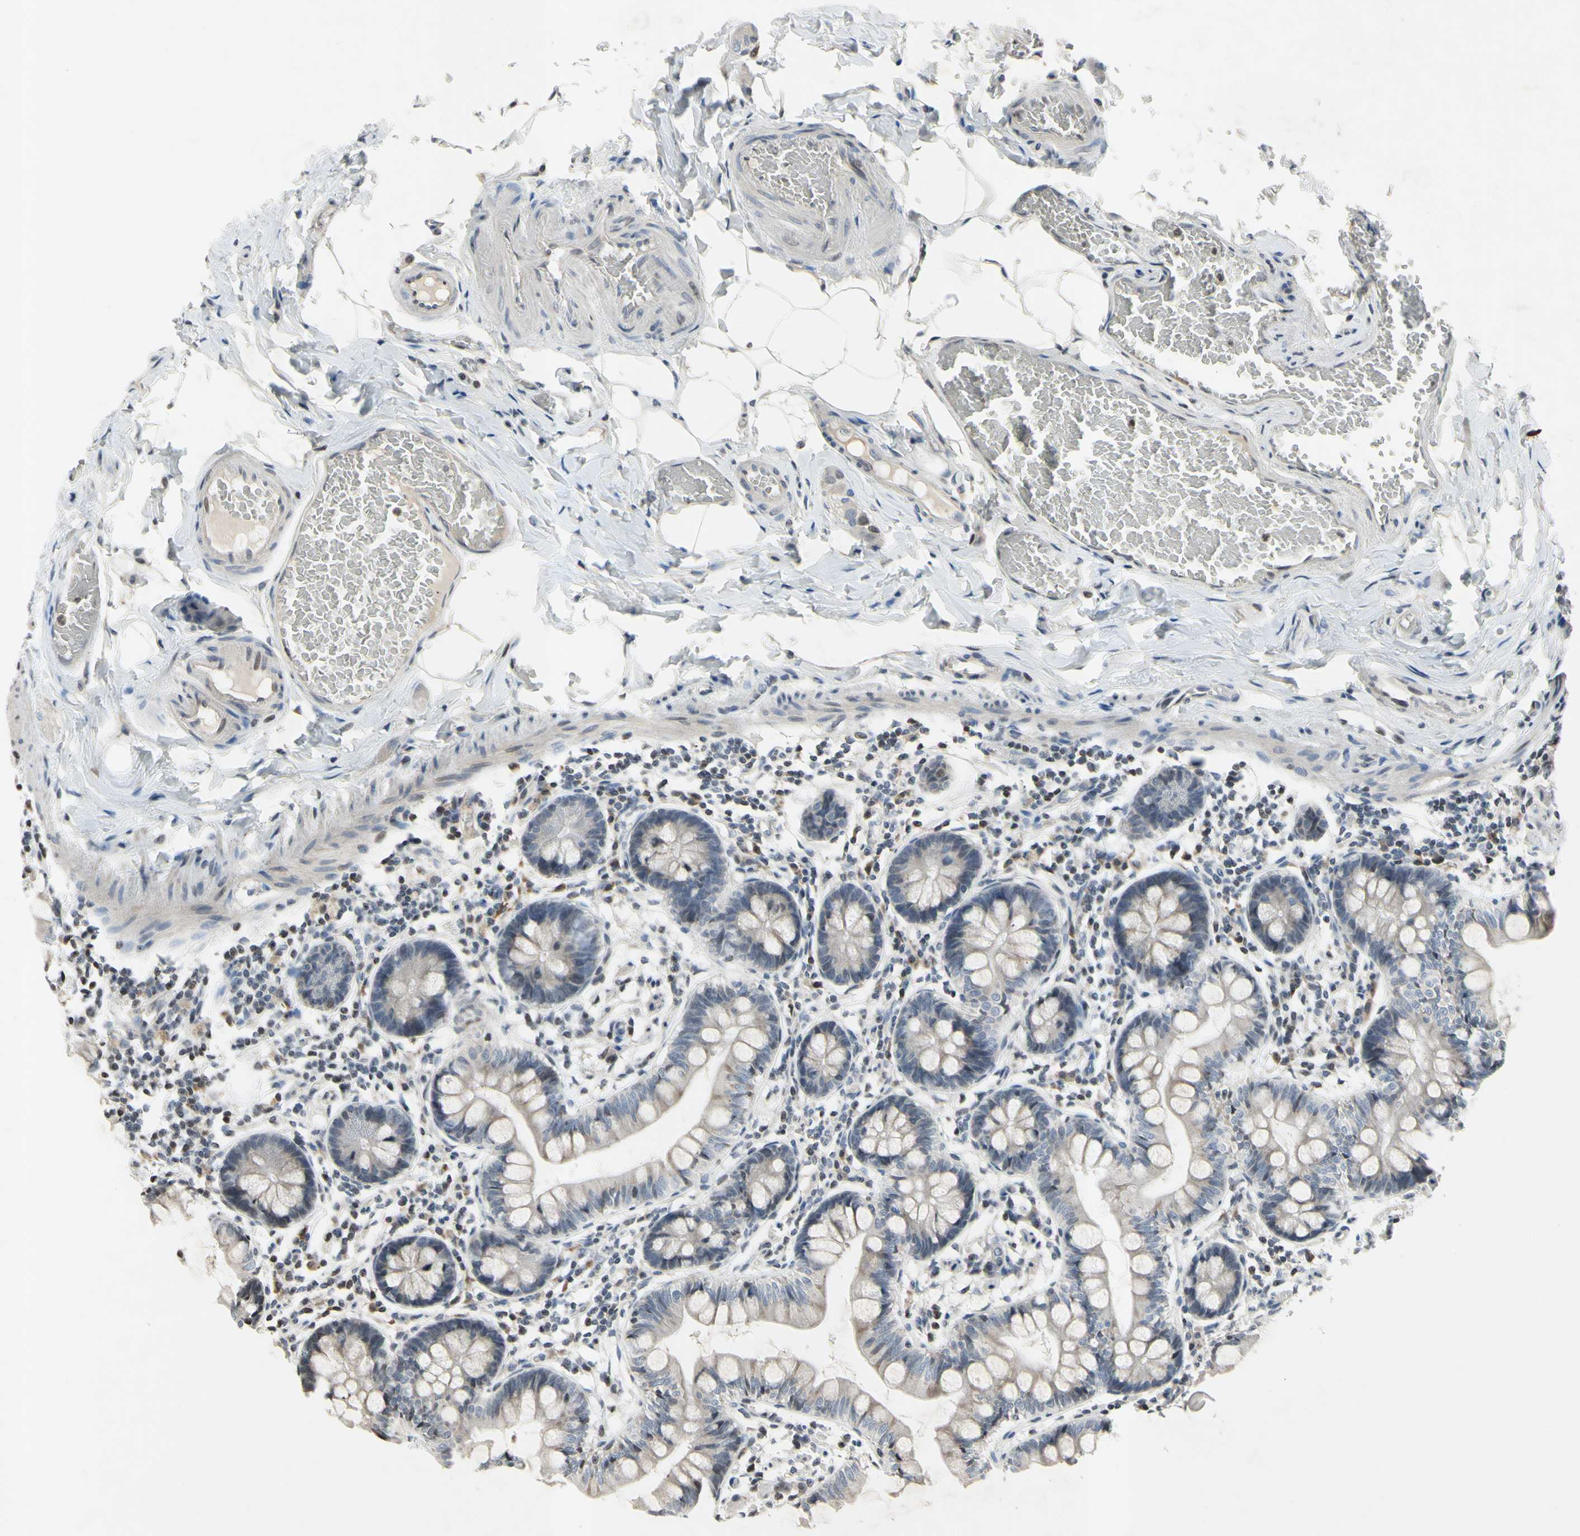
{"staining": {"intensity": "weak", "quantity": "25%-75%", "location": "cytoplasmic/membranous"}, "tissue": "small intestine", "cell_type": "Glandular cells", "image_type": "normal", "snomed": [{"axis": "morphology", "description": "Normal tissue, NOS"}, {"axis": "topography", "description": "Small intestine"}], "caption": "IHC (DAB (3,3'-diaminobenzidine)) staining of benign small intestine displays weak cytoplasmic/membranous protein expression in approximately 25%-75% of glandular cells.", "gene": "ARG1", "patient": {"sex": "male", "age": 41}}